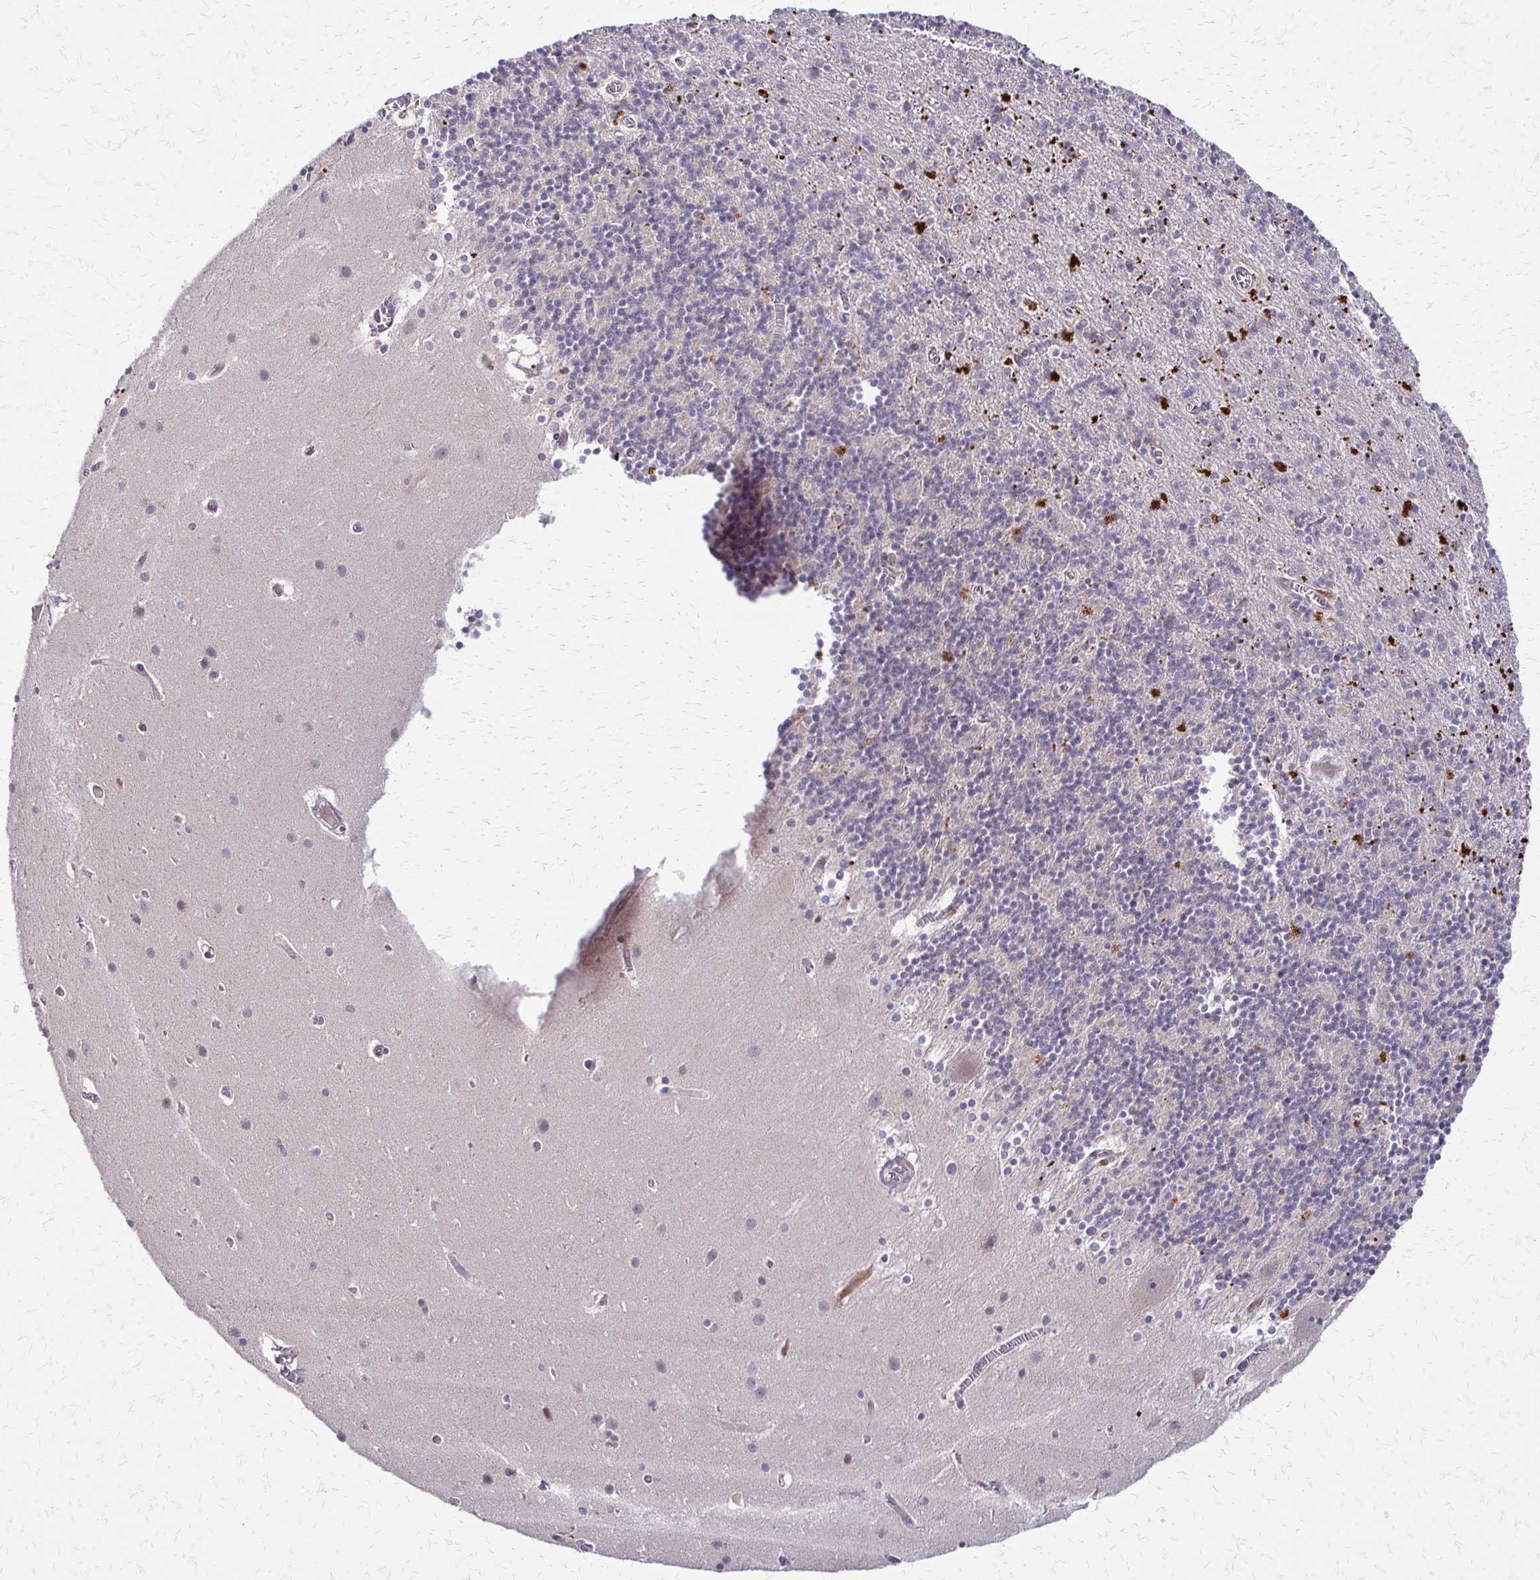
{"staining": {"intensity": "negative", "quantity": "none", "location": "none"}, "tissue": "cerebellum", "cell_type": "Cells in granular layer", "image_type": "normal", "snomed": [{"axis": "morphology", "description": "Normal tissue, NOS"}, {"axis": "topography", "description": "Cerebellum"}], "caption": "High power microscopy photomicrograph of an IHC image of normal cerebellum, revealing no significant positivity in cells in granular layer.", "gene": "TRIR", "patient": {"sex": "male", "age": 70}}